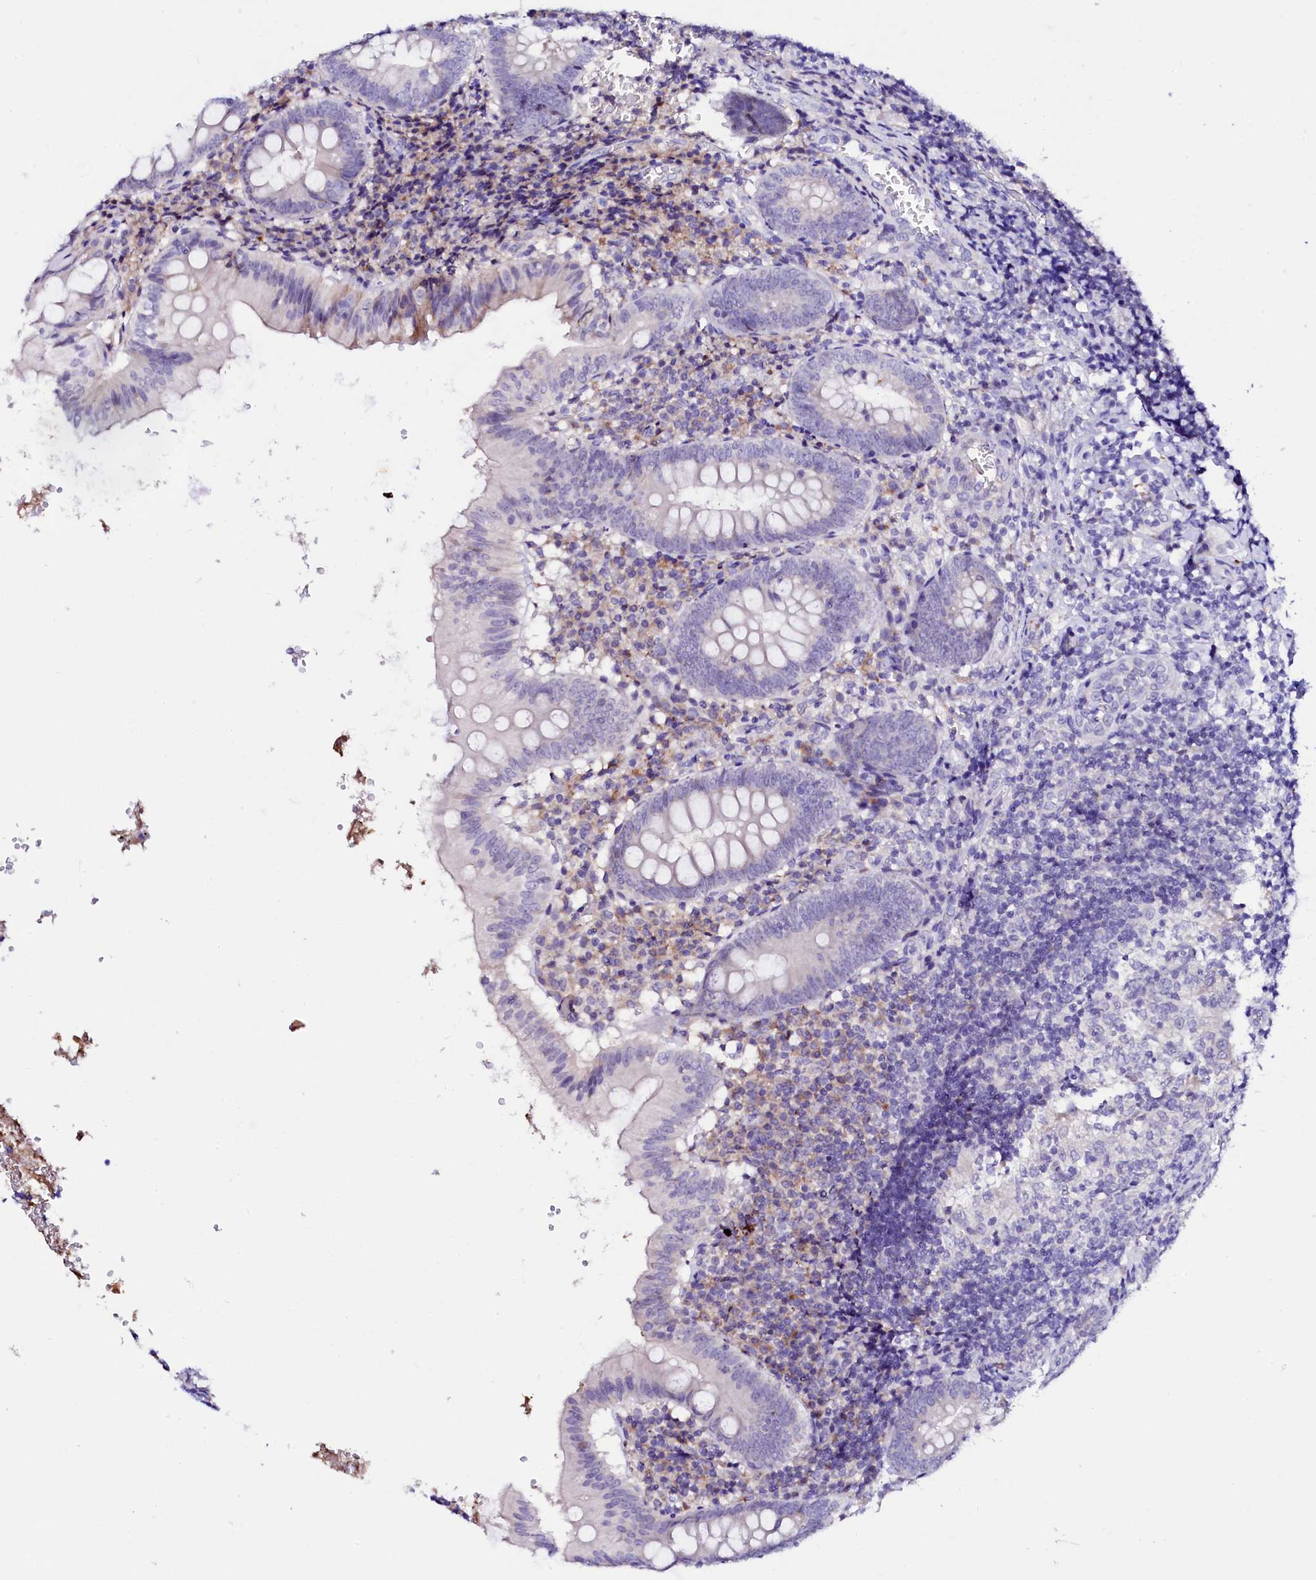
{"staining": {"intensity": "negative", "quantity": "none", "location": "none"}, "tissue": "appendix", "cell_type": "Glandular cells", "image_type": "normal", "snomed": [{"axis": "morphology", "description": "Normal tissue, NOS"}, {"axis": "topography", "description": "Appendix"}], "caption": "Protein analysis of benign appendix exhibits no significant expression in glandular cells.", "gene": "BTBD16", "patient": {"sex": "male", "age": 8}}